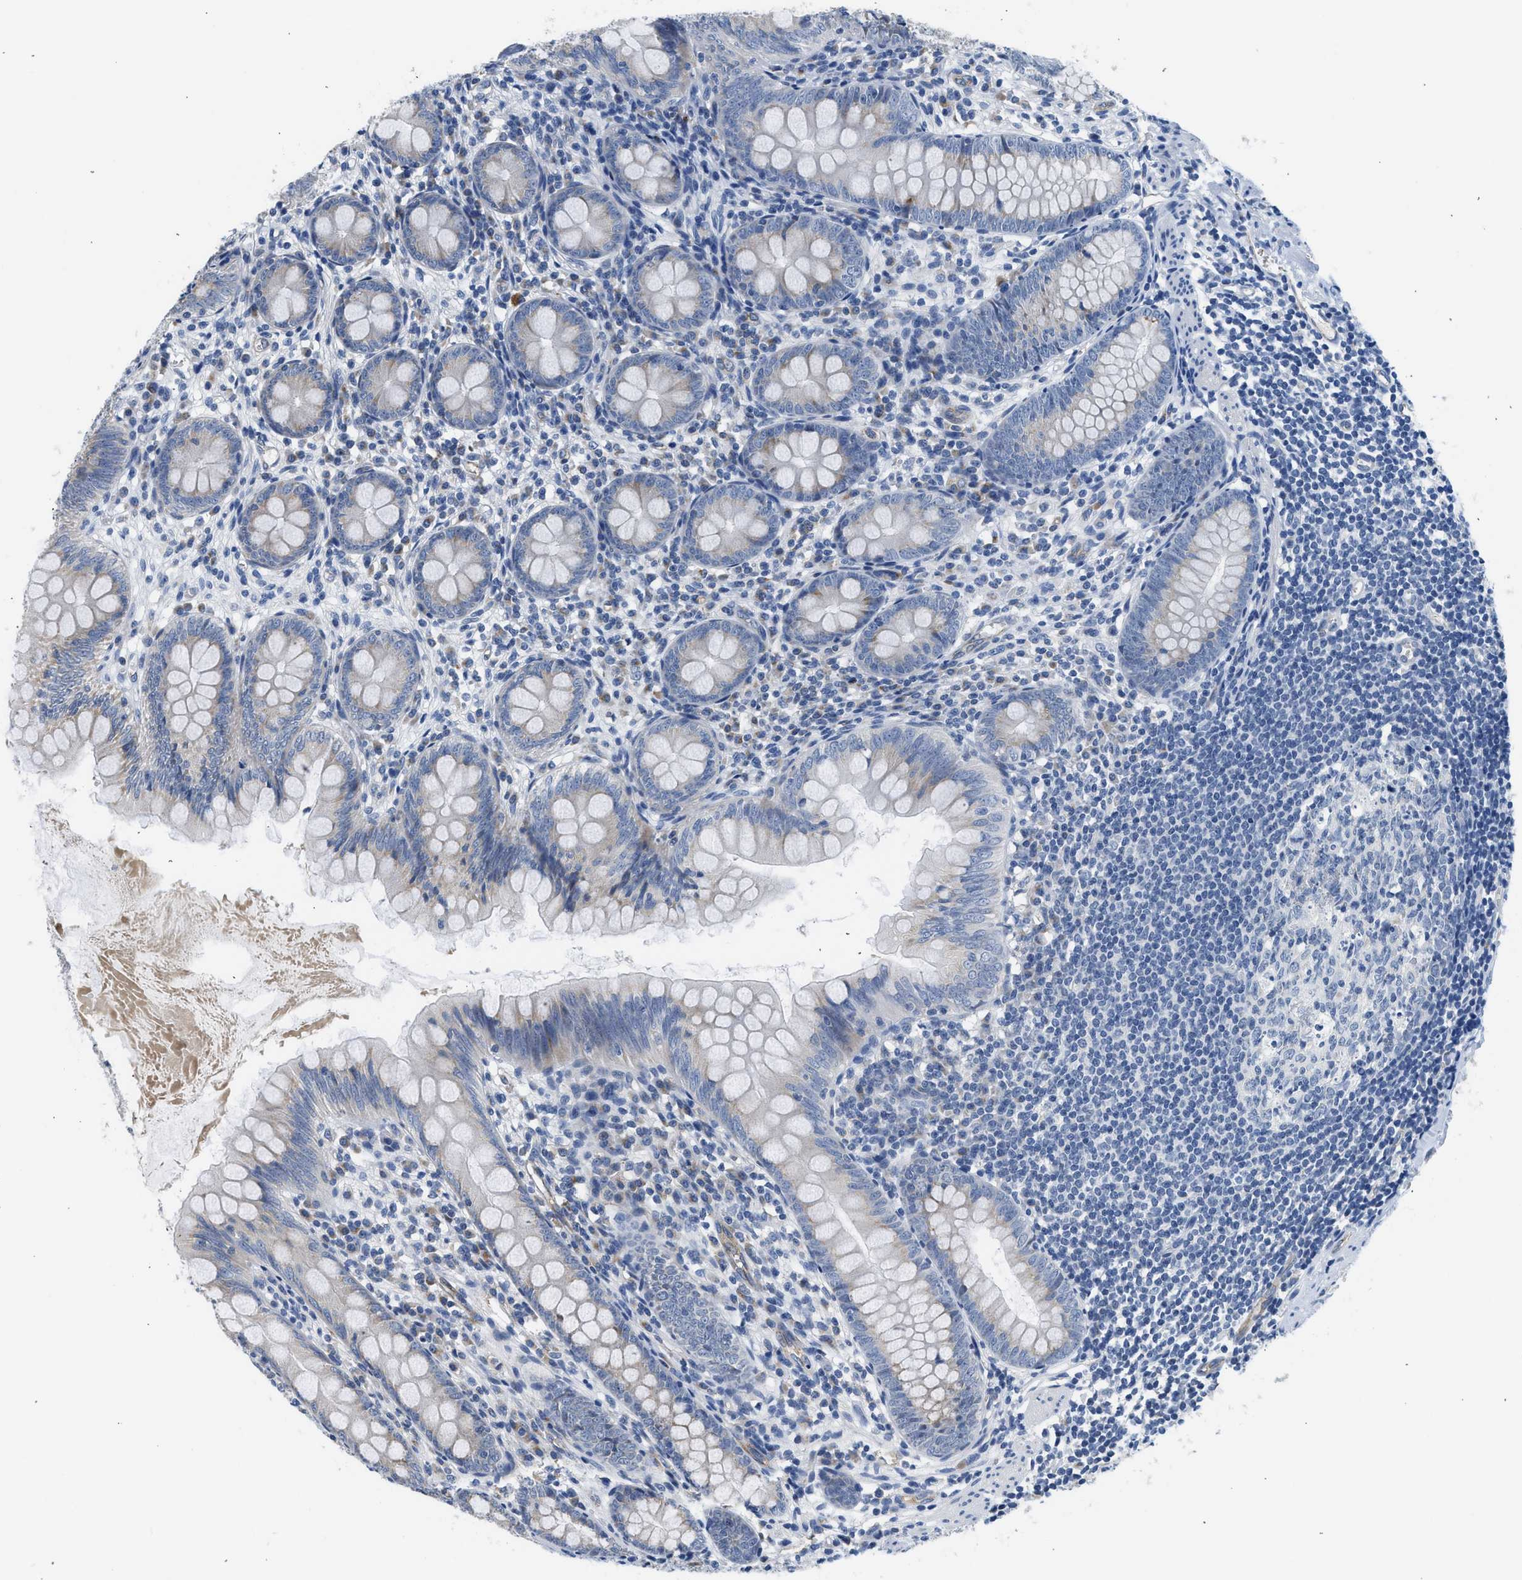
{"staining": {"intensity": "weak", "quantity": "25%-75%", "location": "cytoplasmic/membranous"}, "tissue": "appendix", "cell_type": "Glandular cells", "image_type": "normal", "snomed": [{"axis": "morphology", "description": "Normal tissue, NOS"}, {"axis": "topography", "description": "Appendix"}], "caption": "Immunohistochemical staining of normal human appendix reveals 25%-75% levels of weak cytoplasmic/membranous protein staining in approximately 25%-75% of glandular cells.", "gene": "PIM1", "patient": {"sex": "female", "age": 77}}